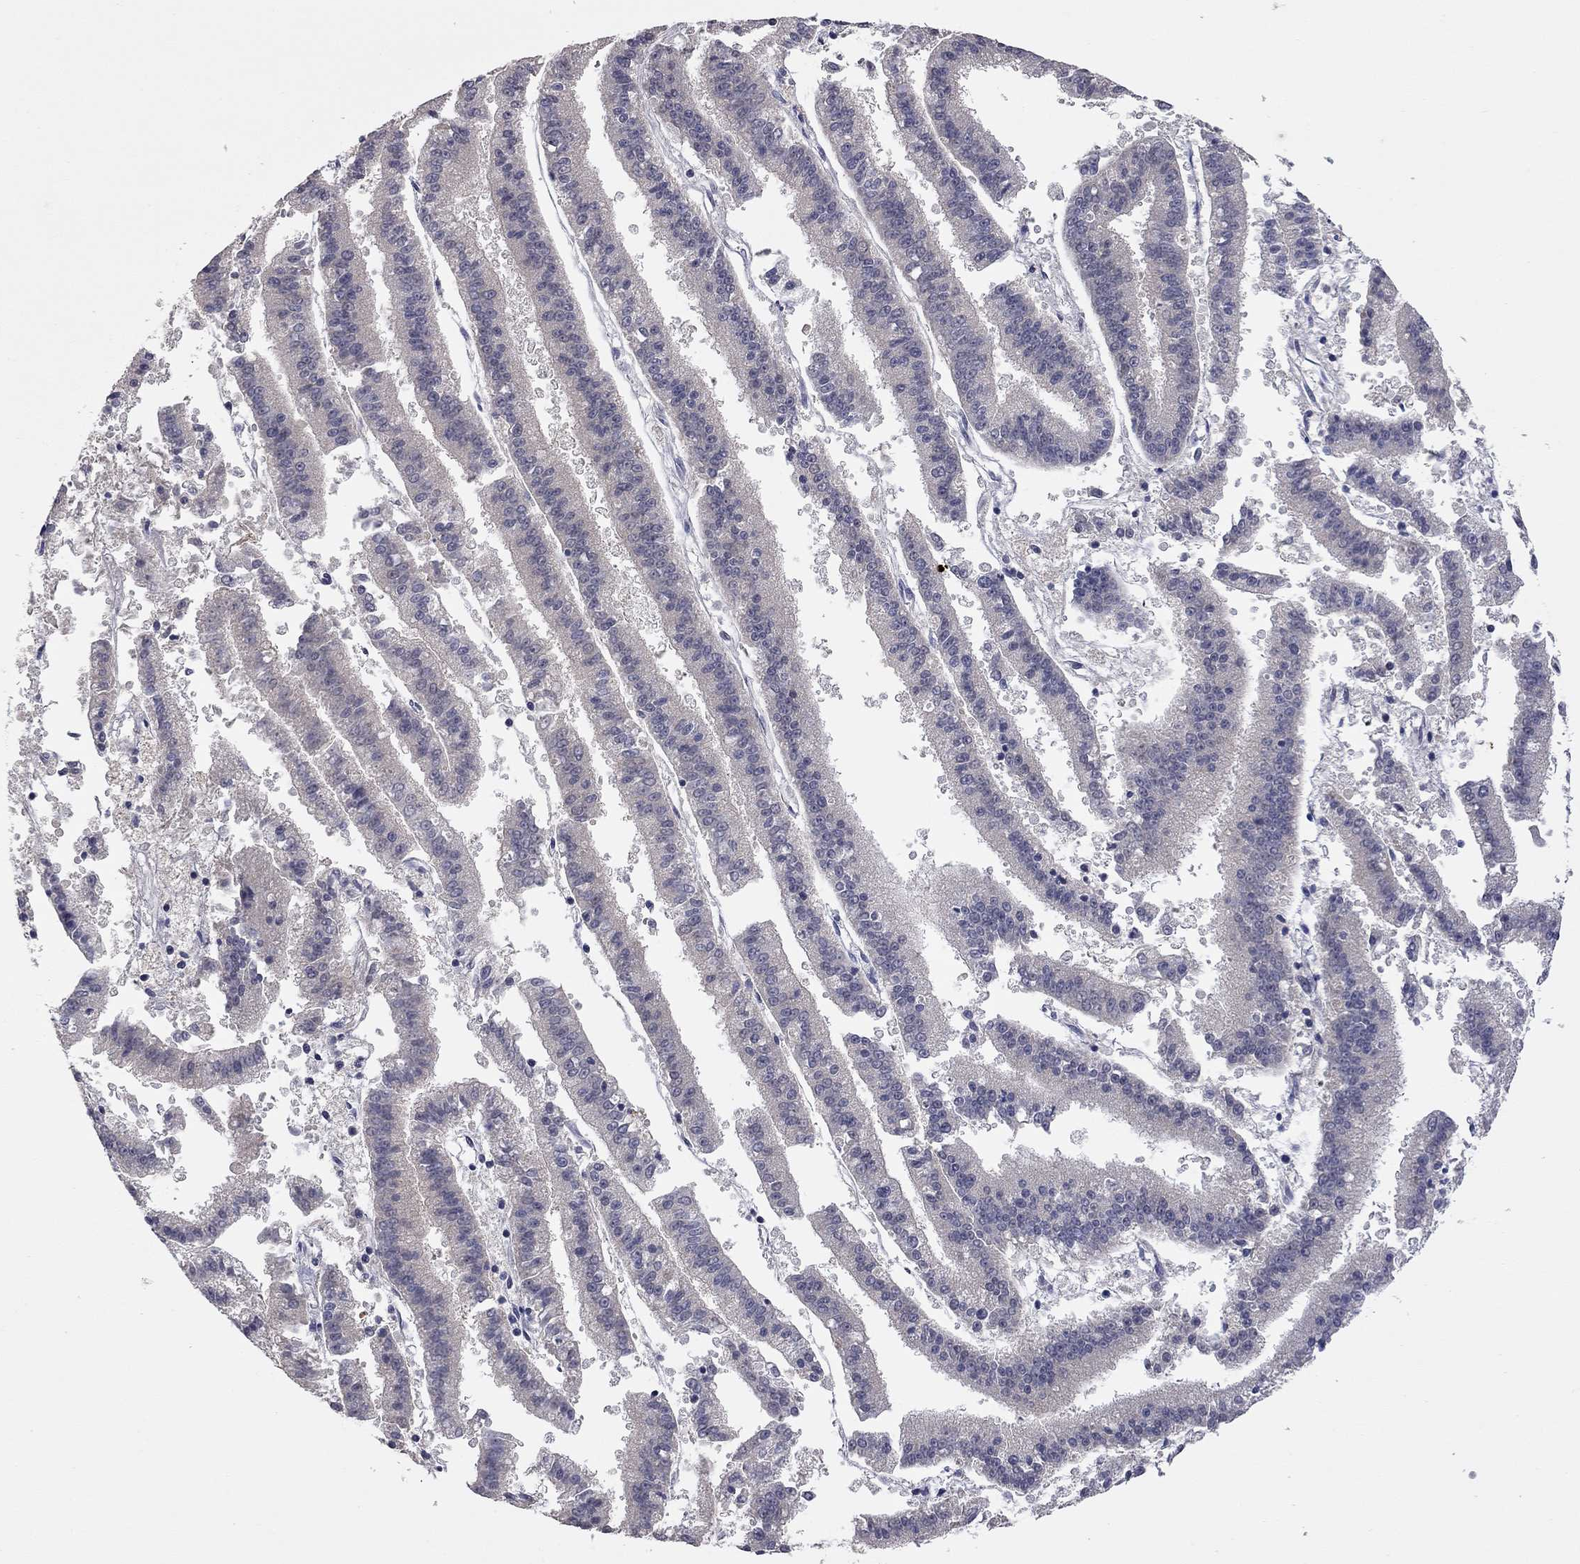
{"staining": {"intensity": "negative", "quantity": "none", "location": "none"}, "tissue": "endometrial cancer", "cell_type": "Tumor cells", "image_type": "cancer", "snomed": [{"axis": "morphology", "description": "Adenocarcinoma, NOS"}, {"axis": "topography", "description": "Endometrium"}], "caption": "Tumor cells are negative for protein expression in human adenocarcinoma (endometrial).", "gene": "FABP12", "patient": {"sex": "female", "age": 66}}